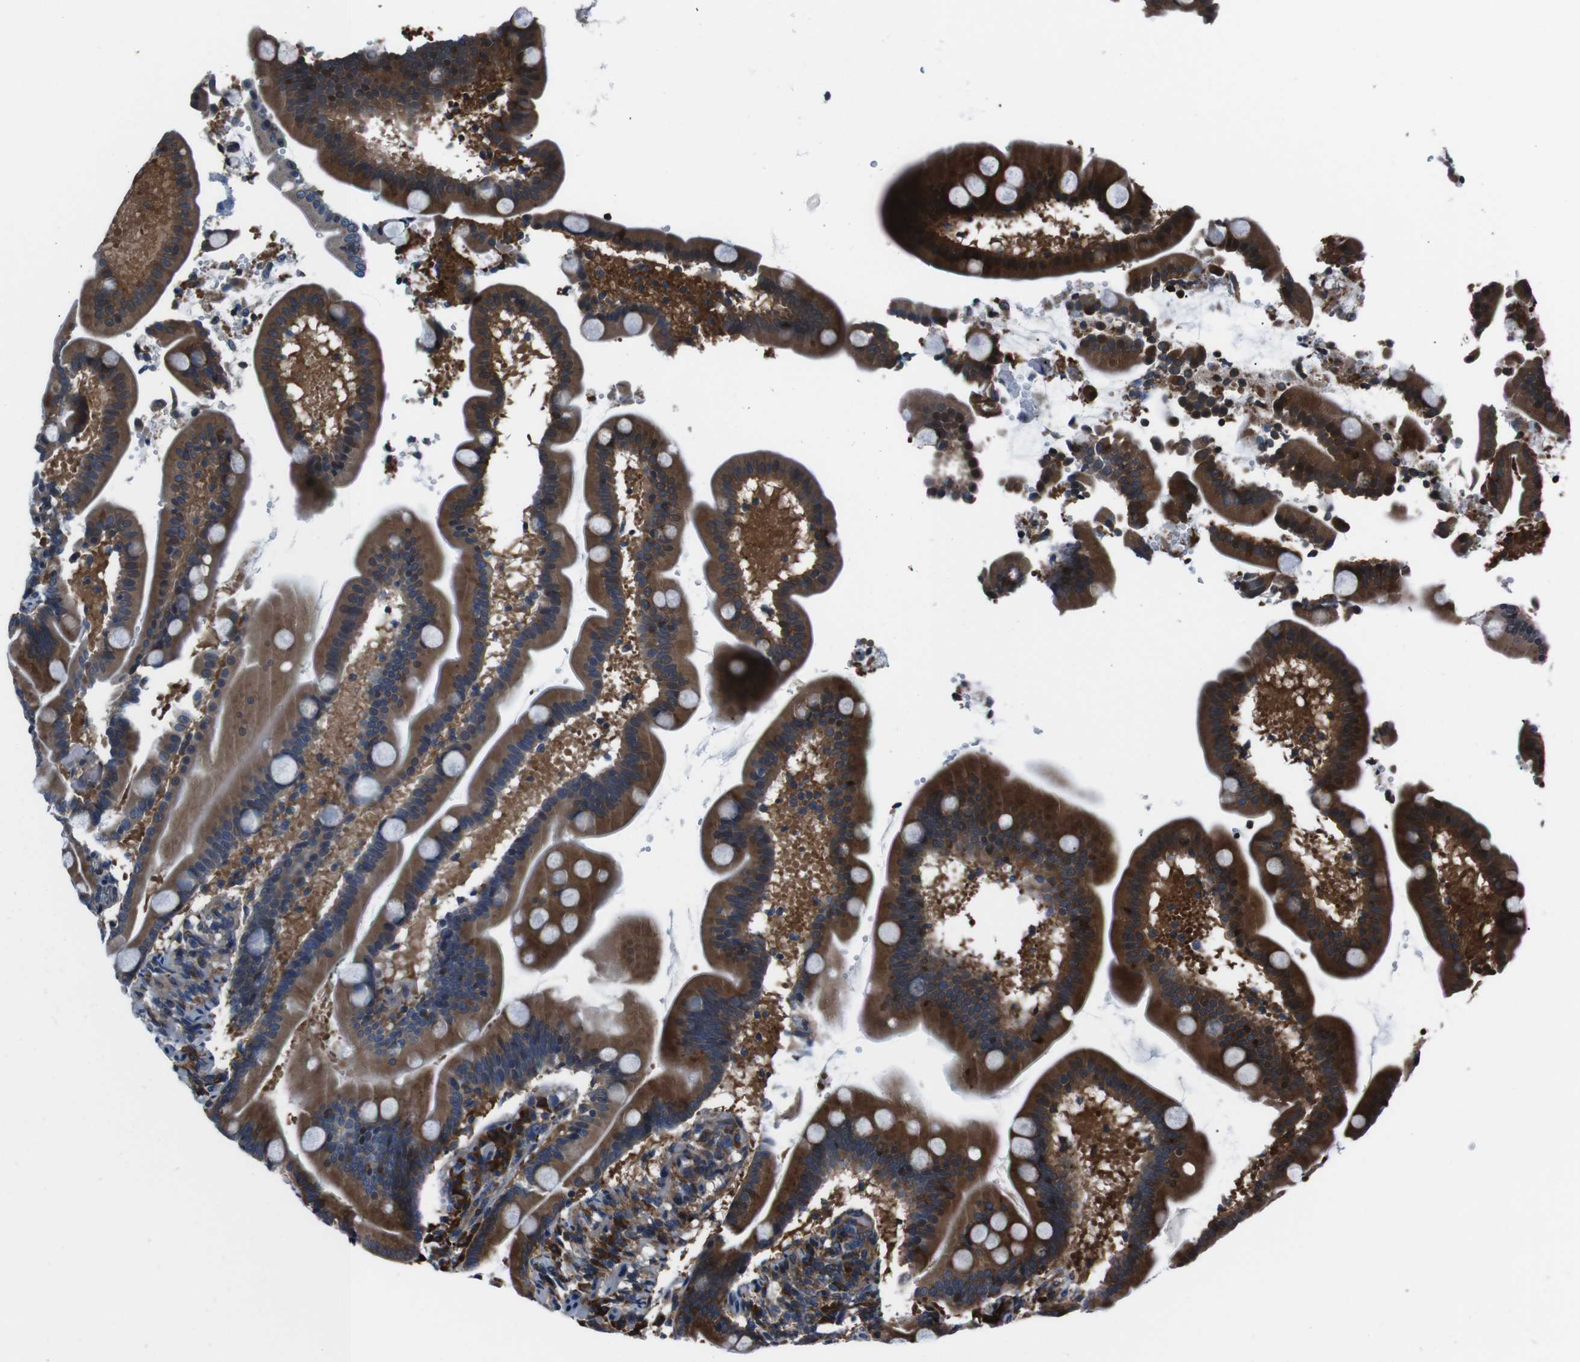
{"staining": {"intensity": "strong", "quantity": ">75%", "location": "cytoplasmic/membranous"}, "tissue": "duodenum", "cell_type": "Glandular cells", "image_type": "normal", "snomed": [{"axis": "morphology", "description": "Normal tissue, NOS"}, {"axis": "topography", "description": "Duodenum"}], "caption": "A photomicrograph of duodenum stained for a protein reveals strong cytoplasmic/membranous brown staining in glandular cells. (IHC, brightfield microscopy, high magnification).", "gene": "EIF4A2", "patient": {"sex": "male", "age": 54}}